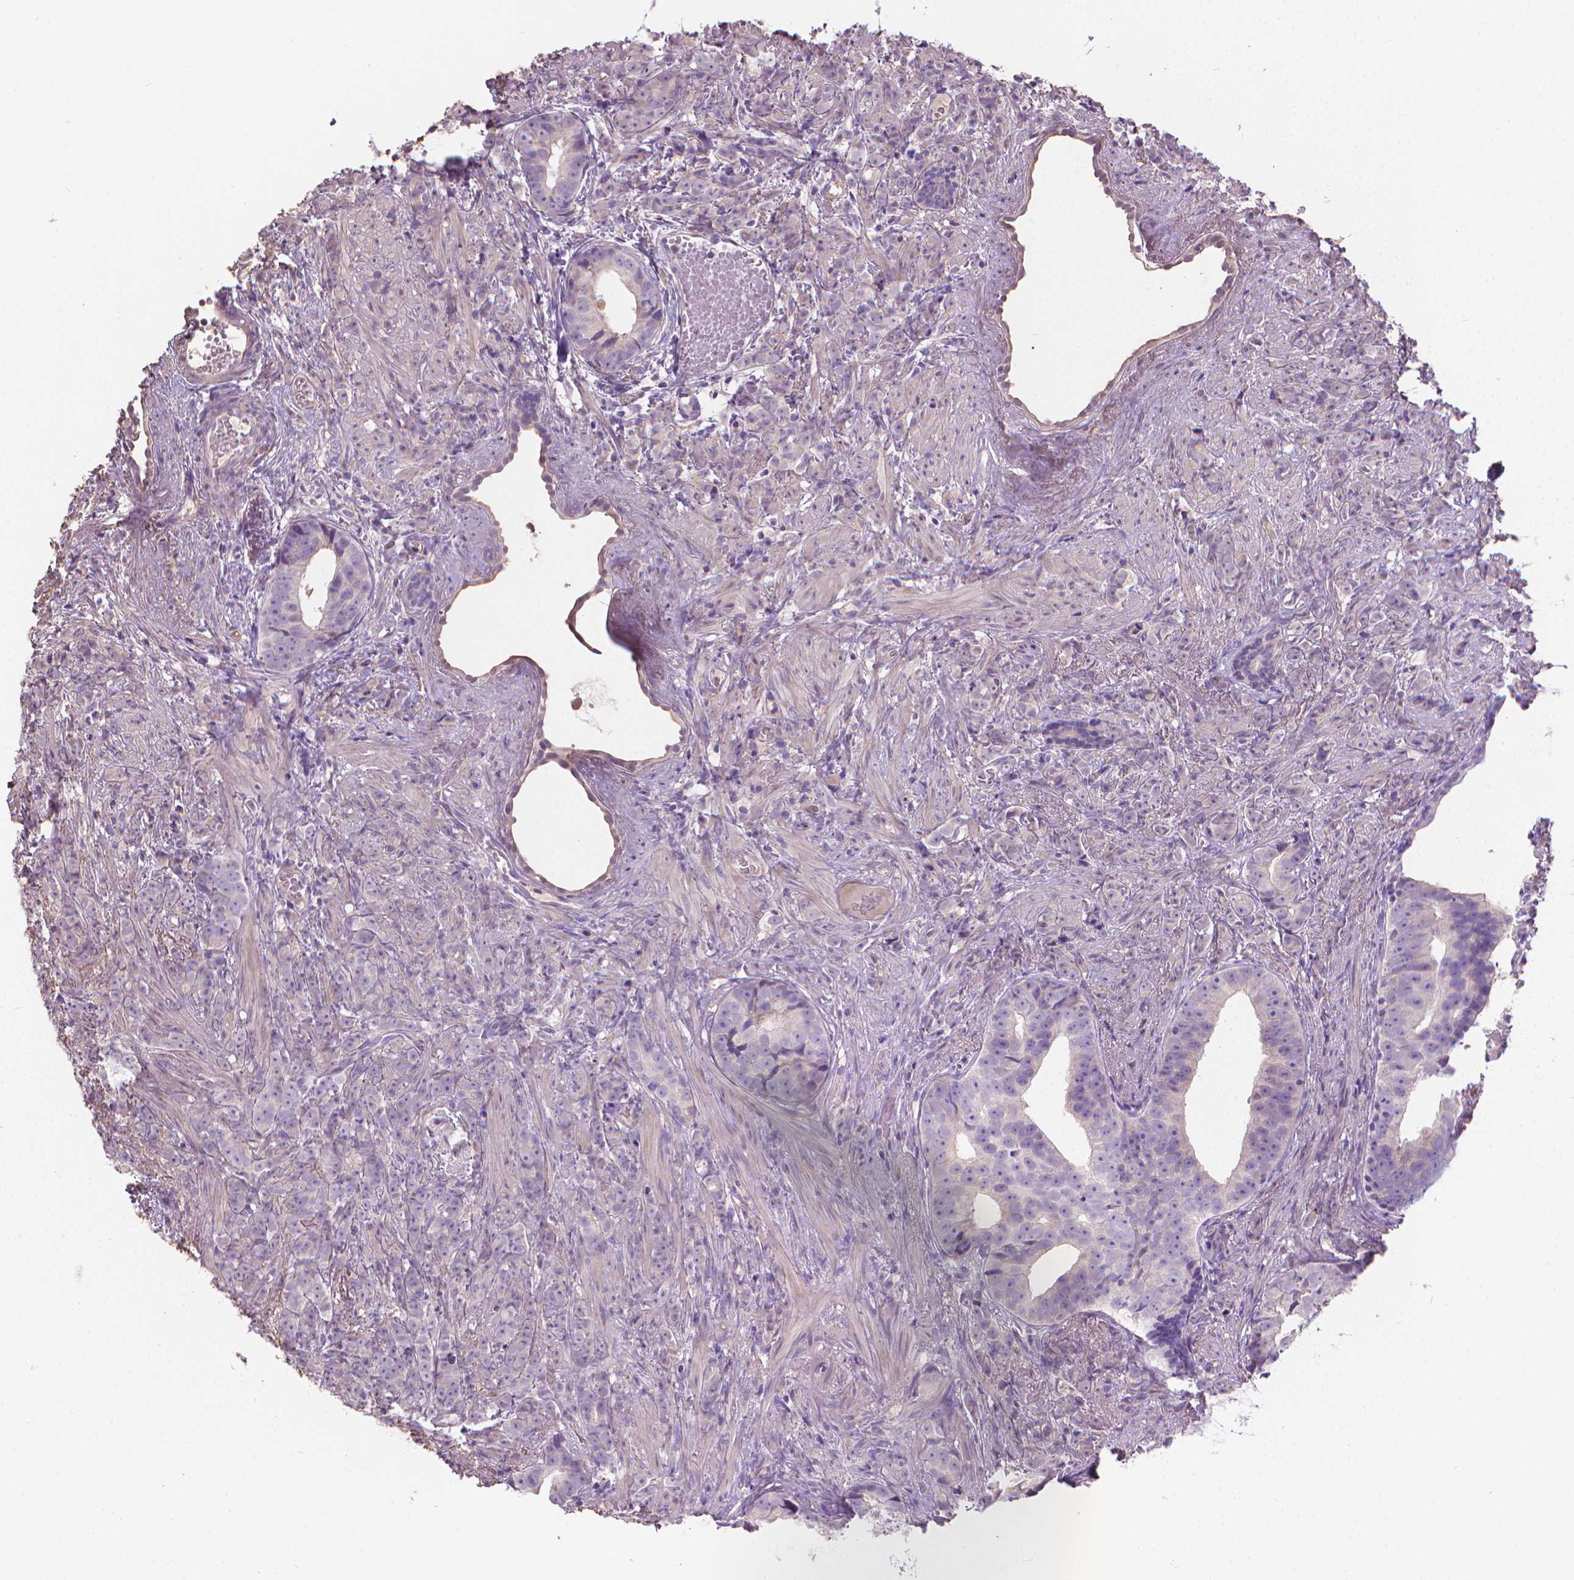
{"staining": {"intensity": "negative", "quantity": "none", "location": "none"}, "tissue": "prostate cancer", "cell_type": "Tumor cells", "image_type": "cancer", "snomed": [{"axis": "morphology", "description": "Adenocarcinoma, High grade"}, {"axis": "topography", "description": "Prostate"}], "caption": "The photomicrograph exhibits no significant staining in tumor cells of adenocarcinoma (high-grade) (prostate). Nuclei are stained in blue.", "gene": "CABCOCO1", "patient": {"sex": "male", "age": 81}}